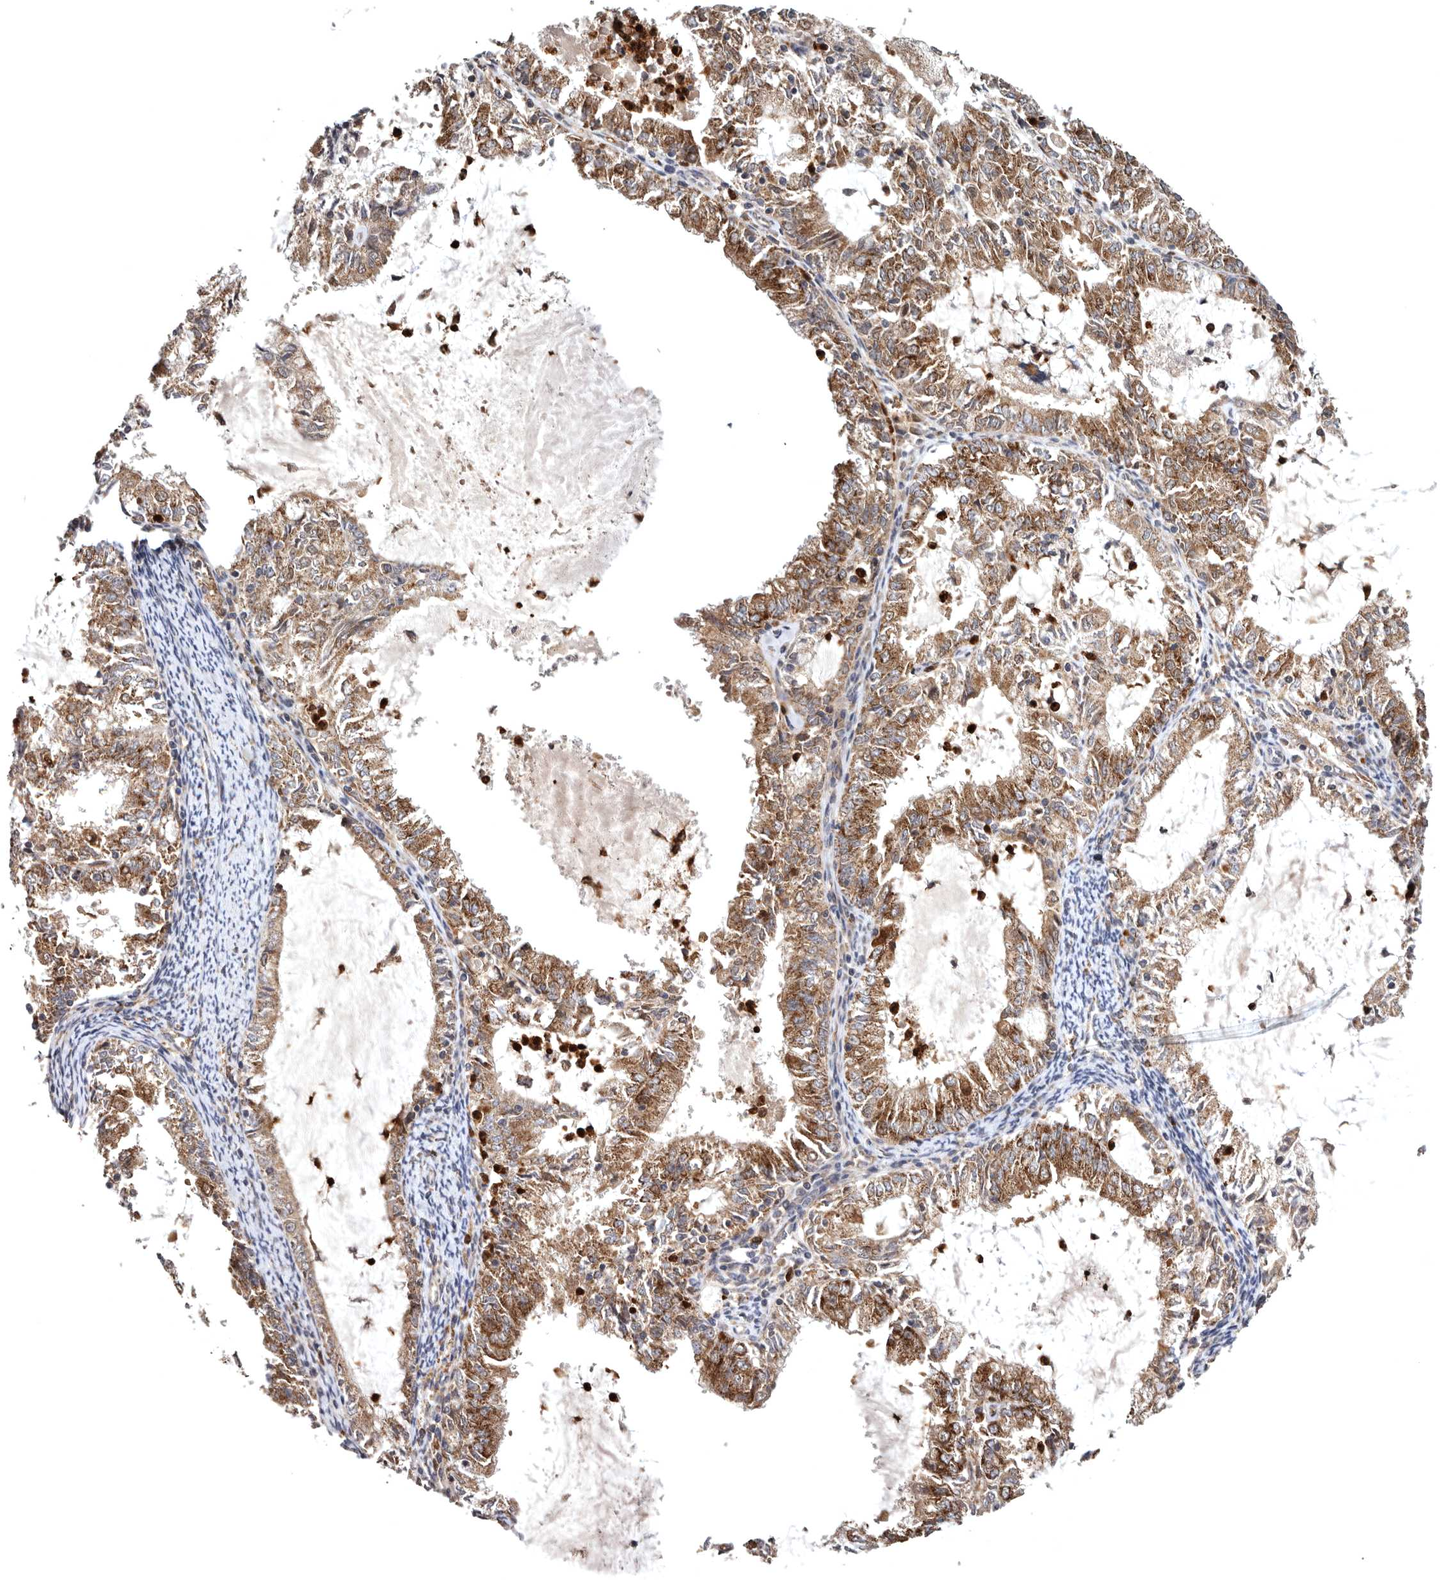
{"staining": {"intensity": "moderate", "quantity": ">75%", "location": "cytoplasmic/membranous"}, "tissue": "endometrial cancer", "cell_type": "Tumor cells", "image_type": "cancer", "snomed": [{"axis": "morphology", "description": "Adenocarcinoma, NOS"}, {"axis": "topography", "description": "Endometrium"}], "caption": "This is an image of immunohistochemistry (IHC) staining of endometrial adenocarcinoma, which shows moderate staining in the cytoplasmic/membranous of tumor cells.", "gene": "FGFR4", "patient": {"sex": "female", "age": 57}}